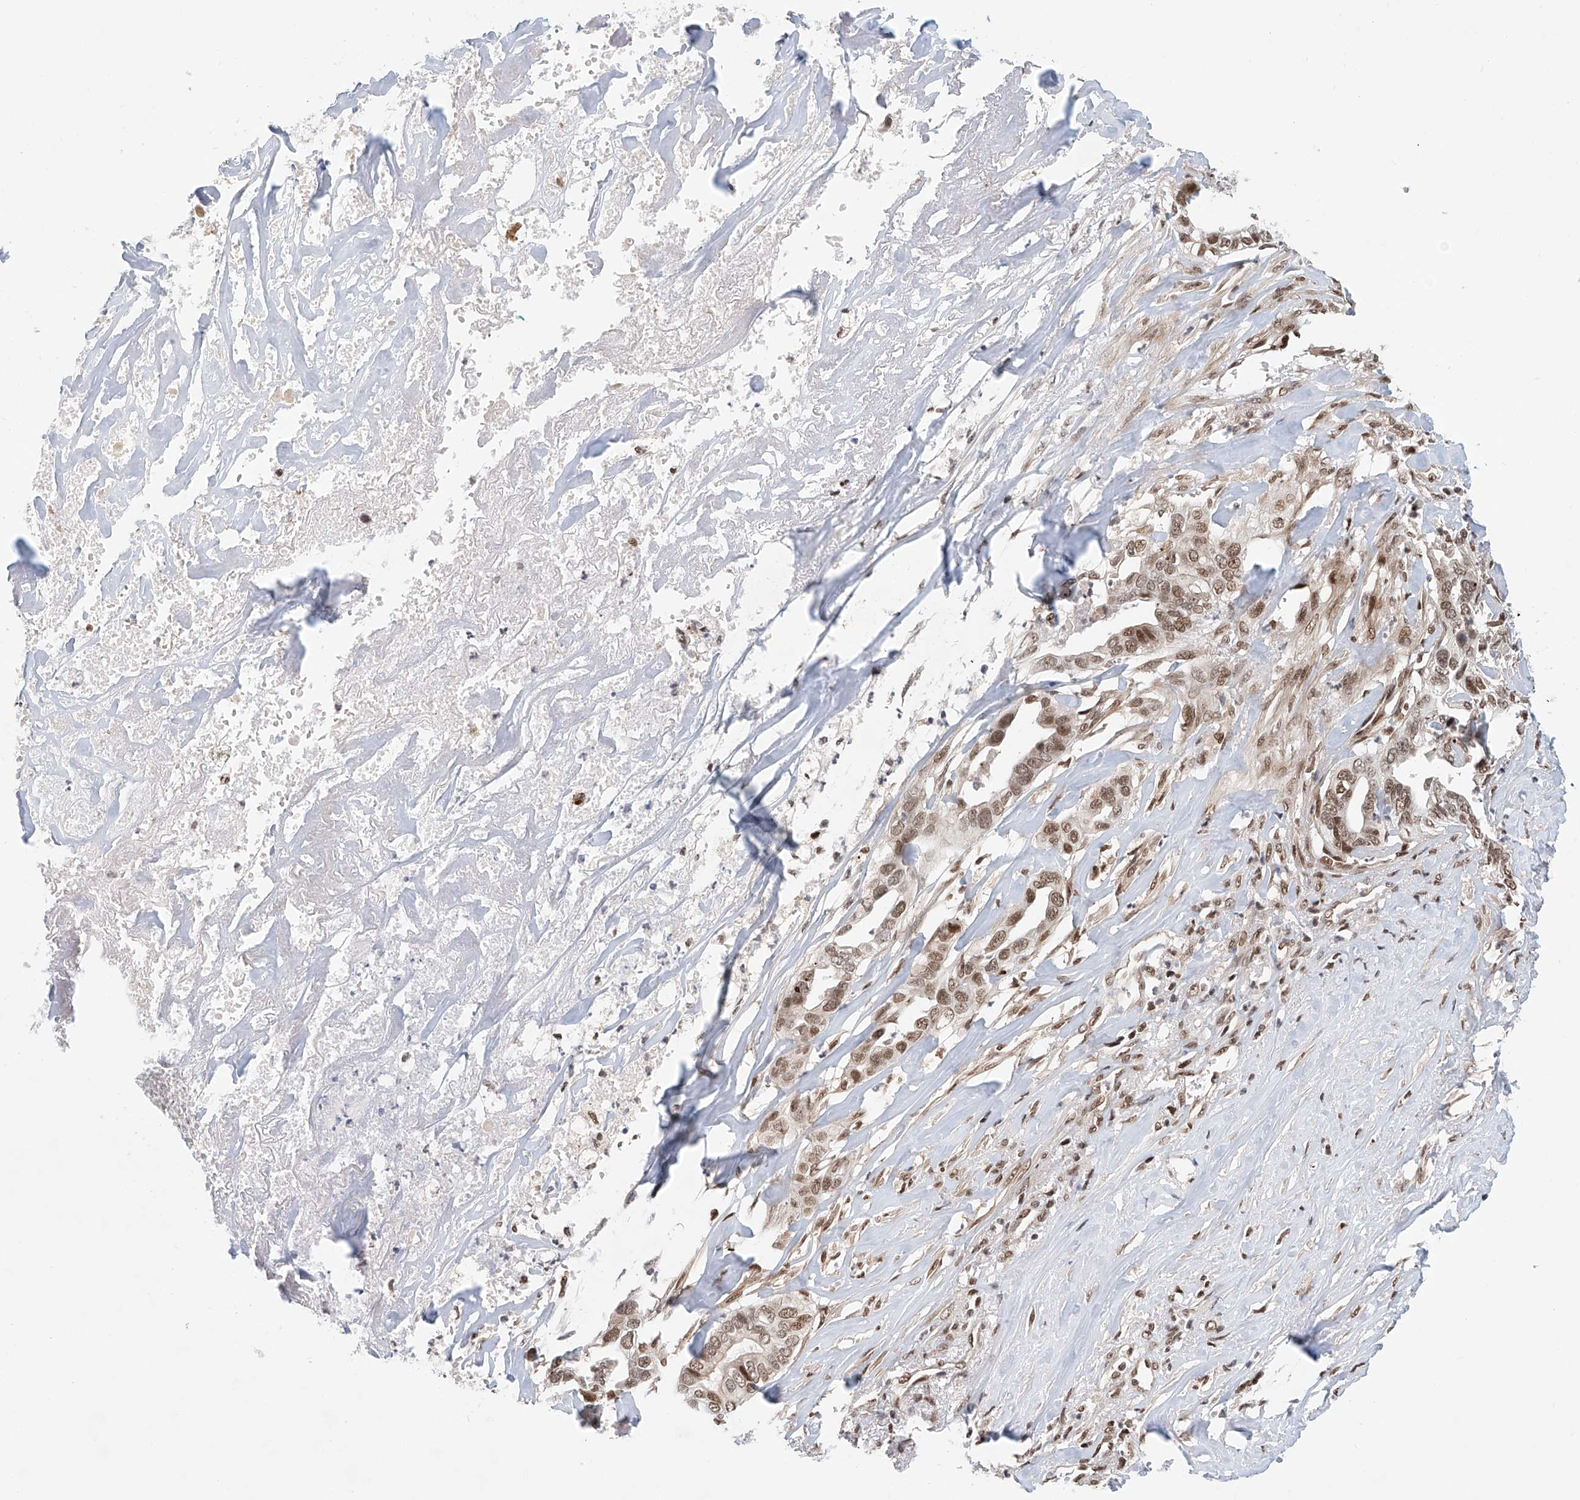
{"staining": {"intensity": "moderate", "quantity": ">75%", "location": "nuclear"}, "tissue": "liver cancer", "cell_type": "Tumor cells", "image_type": "cancer", "snomed": [{"axis": "morphology", "description": "Cholangiocarcinoma"}, {"axis": "topography", "description": "Liver"}], "caption": "This histopathology image shows liver cancer (cholangiocarcinoma) stained with IHC to label a protein in brown. The nuclear of tumor cells show moderate positivity for the protein. Nuclei are counter-stained blue.", "gene": "ZNF470", "patient": {"sex": "female", "age": 79}}